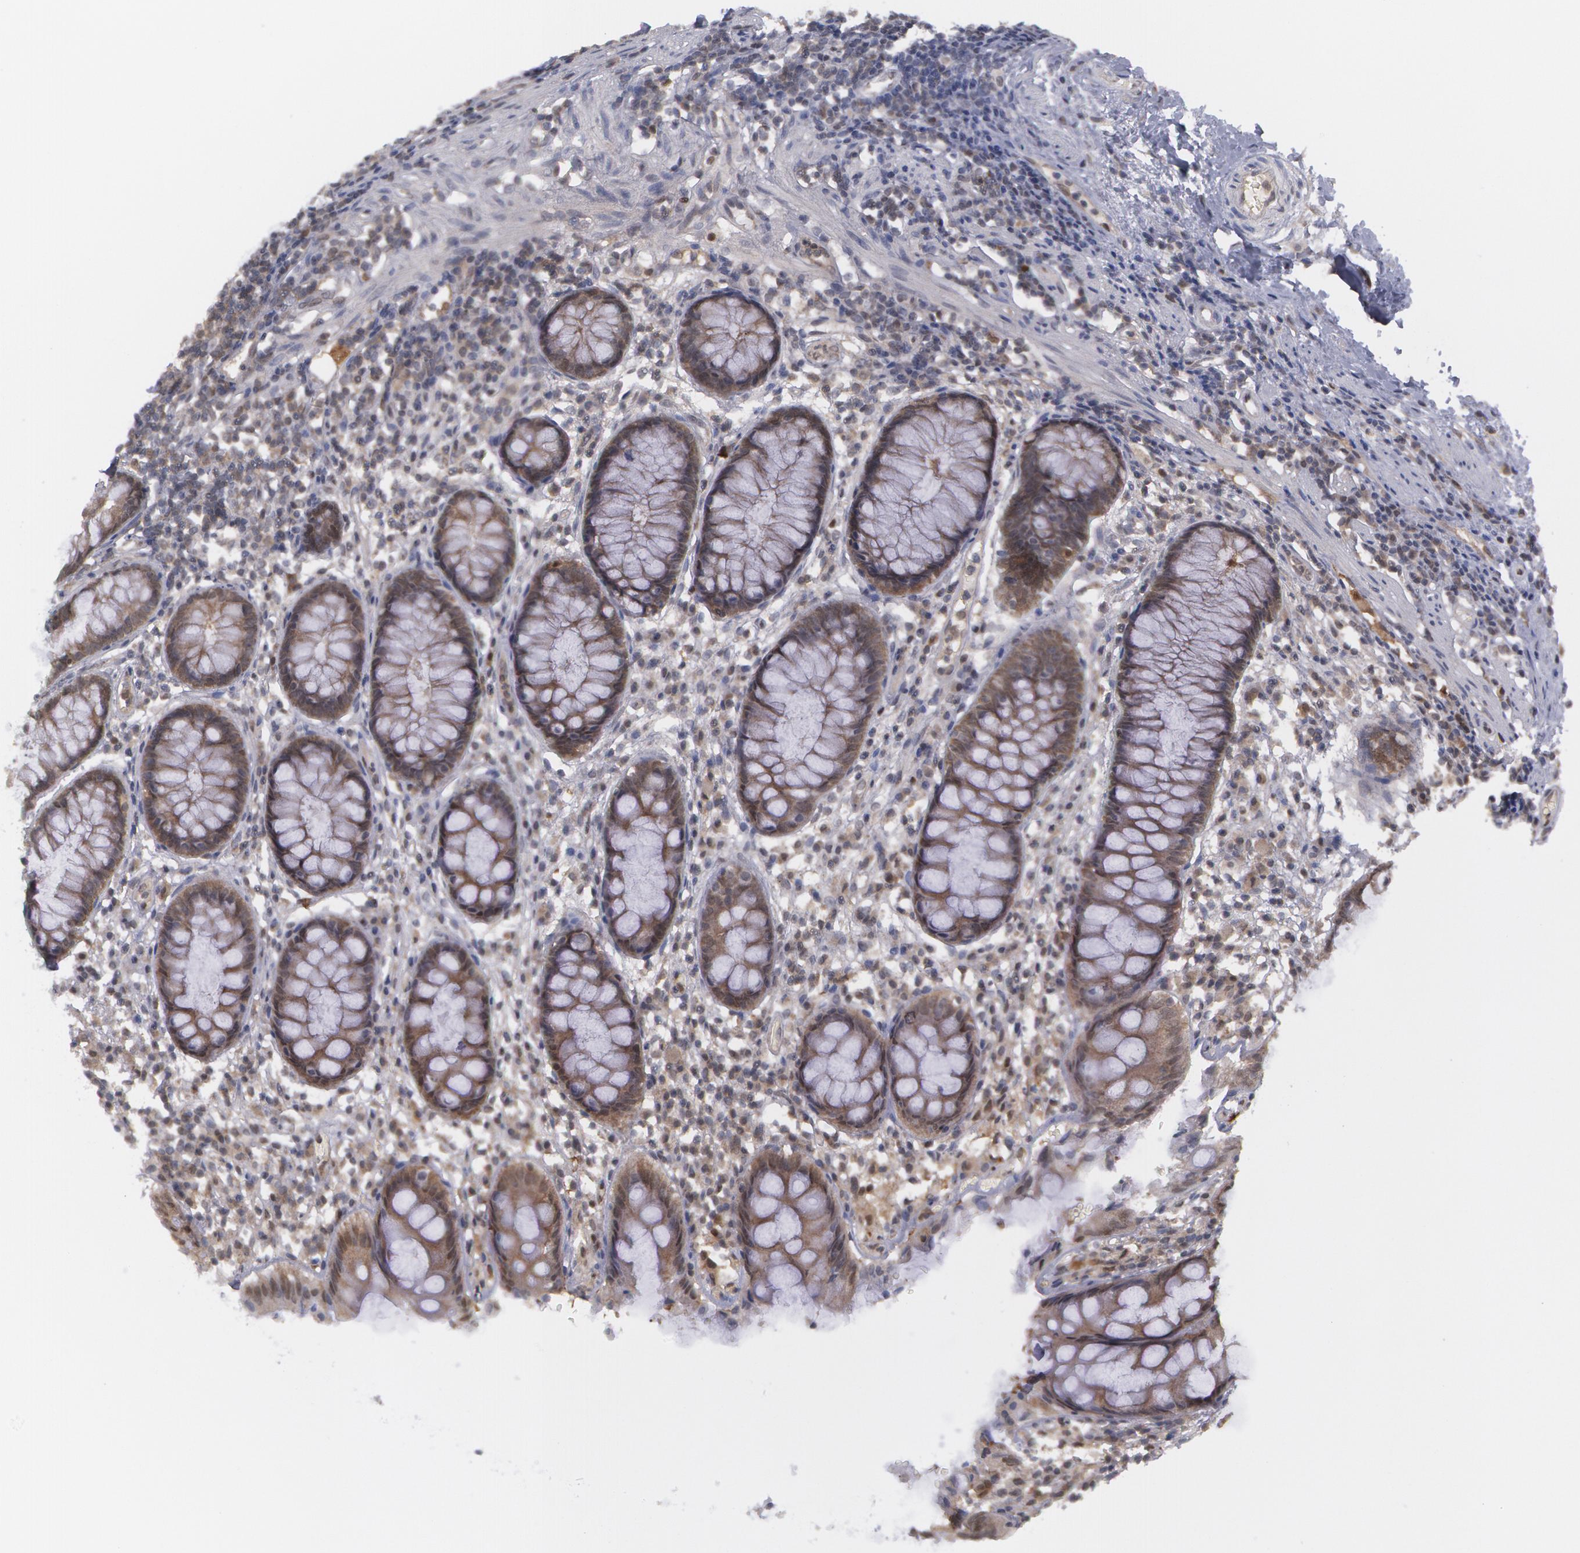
{"staining": {"intensity": "moderate", "quantity": ">75%", "location": "cytoplasmic/membranous"}, "tissue": "rectum", "cell_type": "Glandular cells", "image_type": "normal", "snomed": [{"axis": "morphology", "description": "Normal tissue, NOS"}, {"axis": "topography", "description": "Rectum"}], "caption": "IHC (DAB) staining of benign human rectum exhibits moderate cytoplasmic/membranous protein staining in approximately >75% of glandular cells. (DAB IHC with brightfield microscopy, high magnification).", "gene": "TXNRD1", "patient": {"sex": "female", "age": 66}}